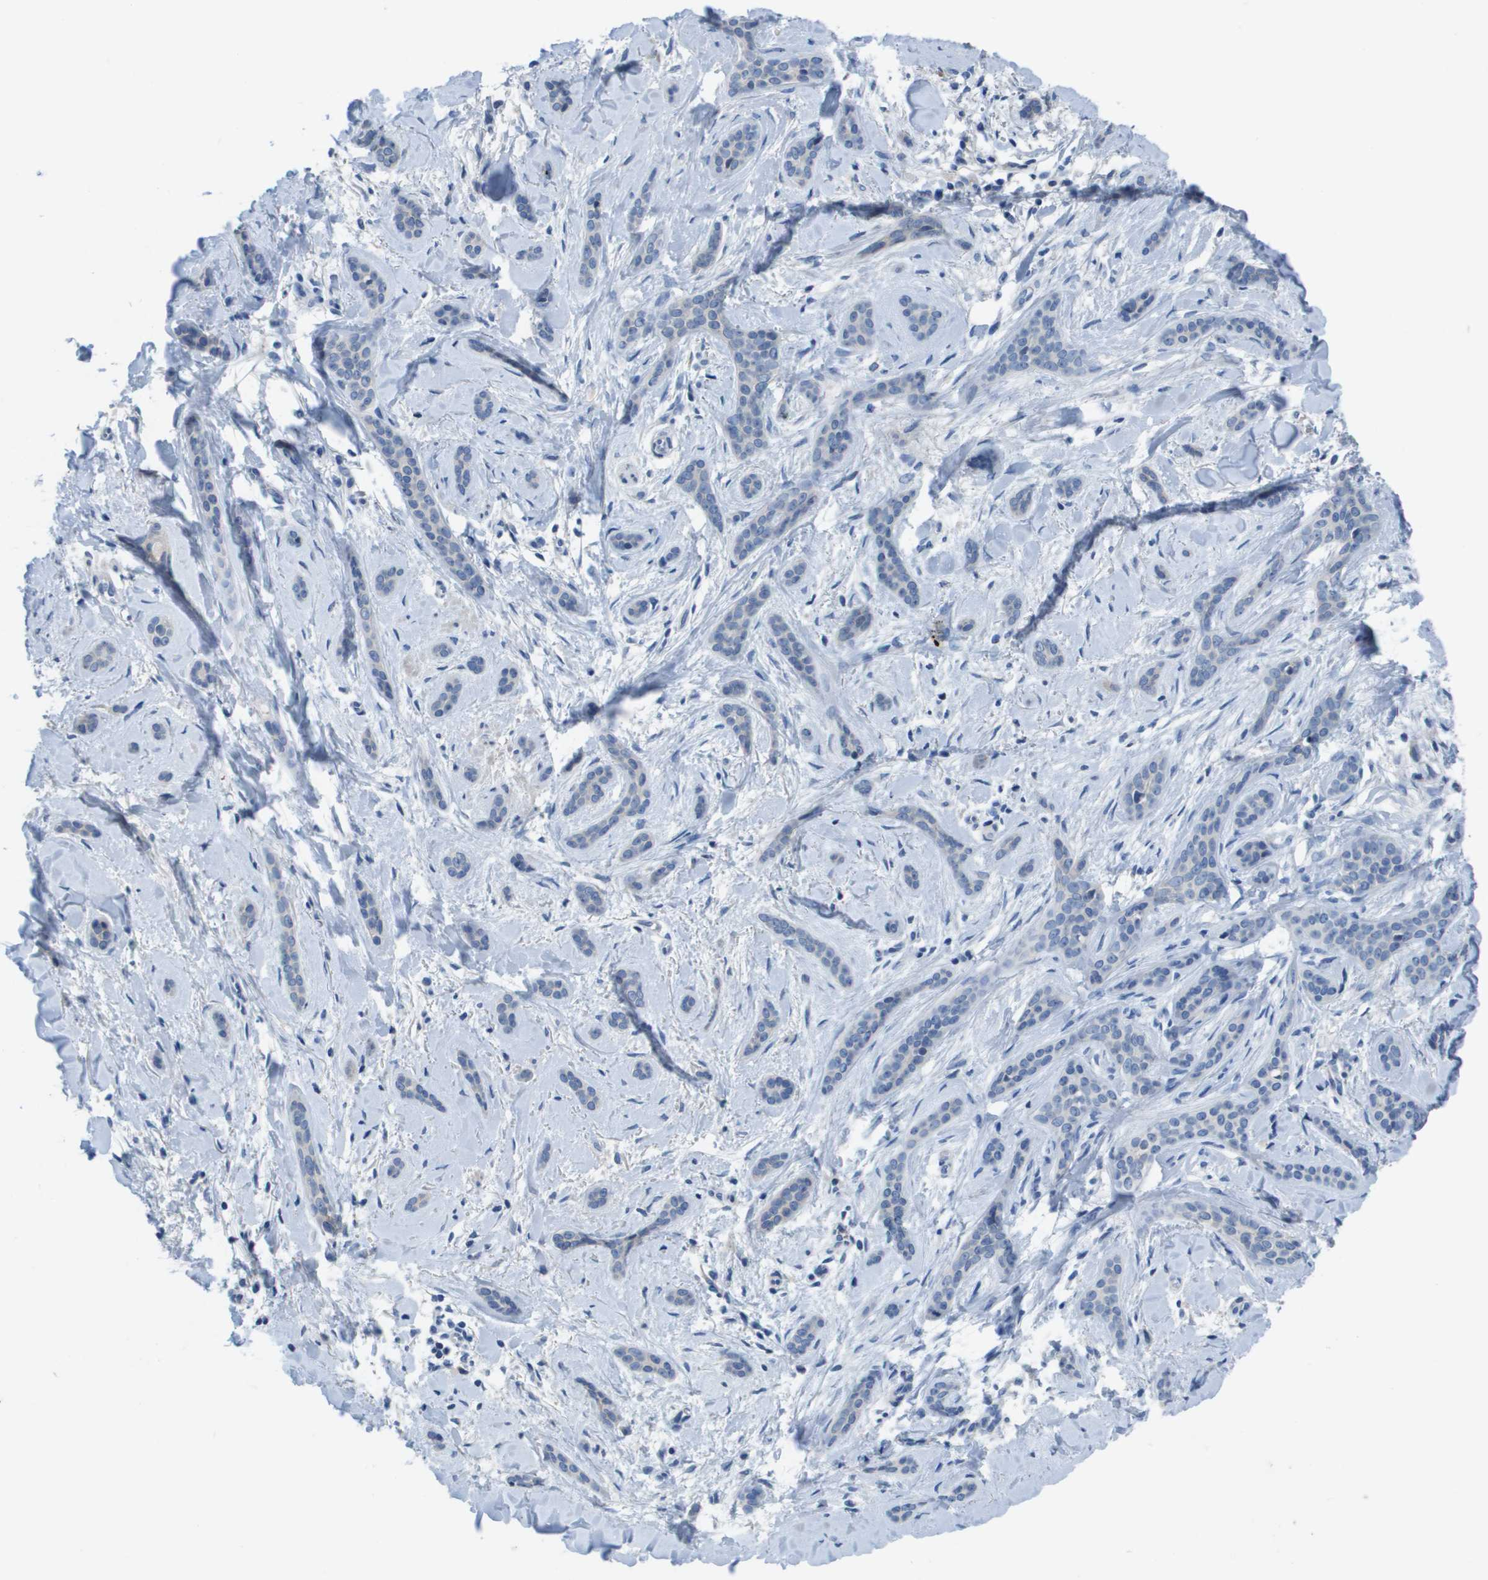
{"staining": {"intensity": "negative", "quantity": "none", "location": "none"}, "tissue": "skin cancer", "cell_type": "Tumor cells", "image_type": "cancer", "snomed": [{"axis": "morphology", "description": "Basal cell carcinoma"}, {"axis": "morphology", "description": "Adnexal tumor, benign"}, {"axis": "topography", "description": "Skin"}], "caption": "The micrograph displays no staining of tumor cells in benign adnexal tumor (skin).", "gene": "NCS1", "patient": {"sex": "female", "age": 42}}